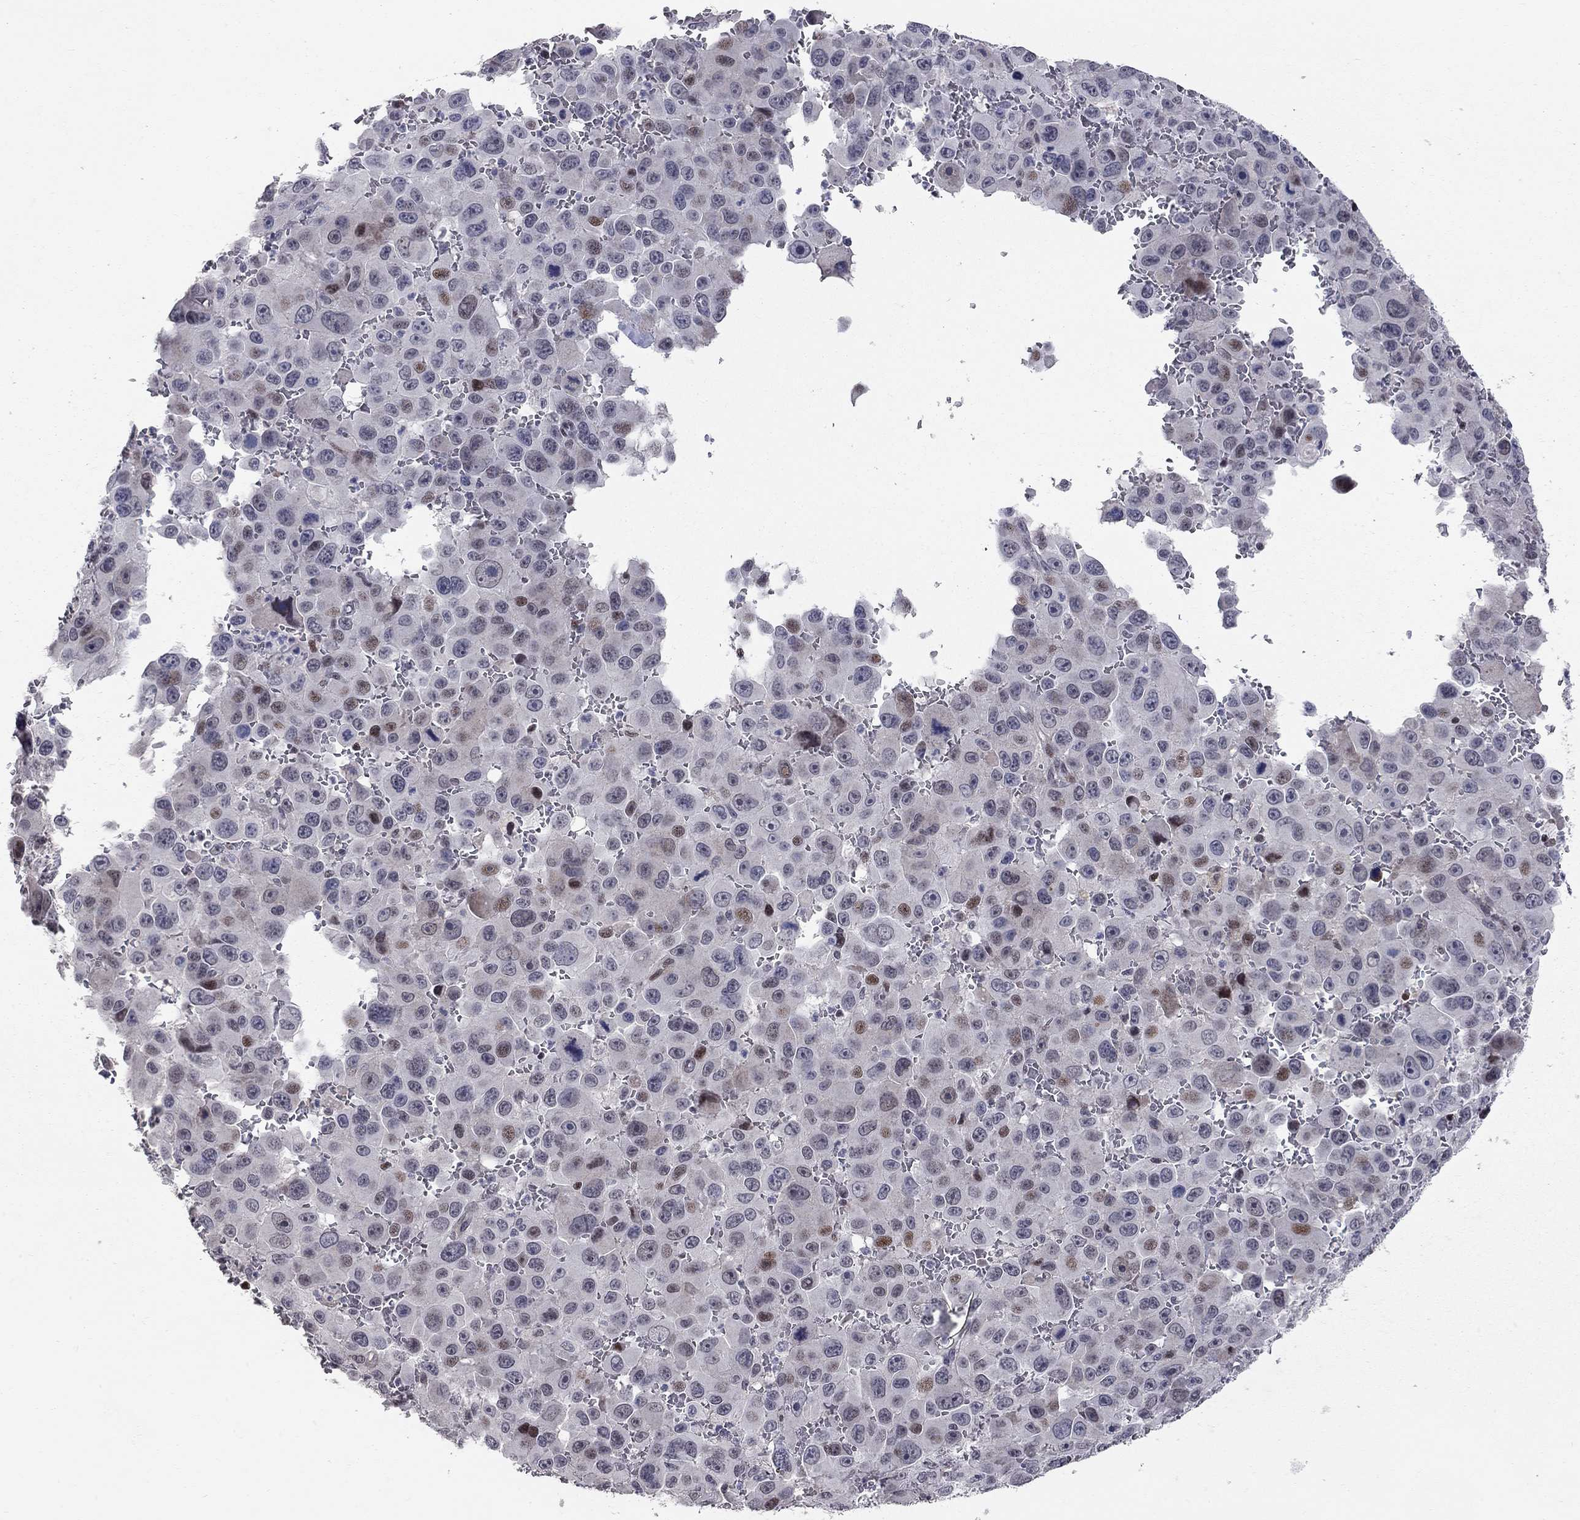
{"staining": {"intensity": "weak", "quantity": "<25%", "location": "nuclear"}, "tissue": "melanoma", "cell_type": "Tumor cells", "image_type": "cancer", "snomed": [{"axis": "morphology", "description": "Malignant melanoma, NOS"}, {"axis": "topography", "description": "Skin"}], "caption": "A high-resolution micrograph shows immunohistochemistry (IHC) staining of malignant melanoma, which demonstrates no significant staining in tumor cells.", "gene": "HDAC3", "patient": {"sex": "female", "age": 91}}